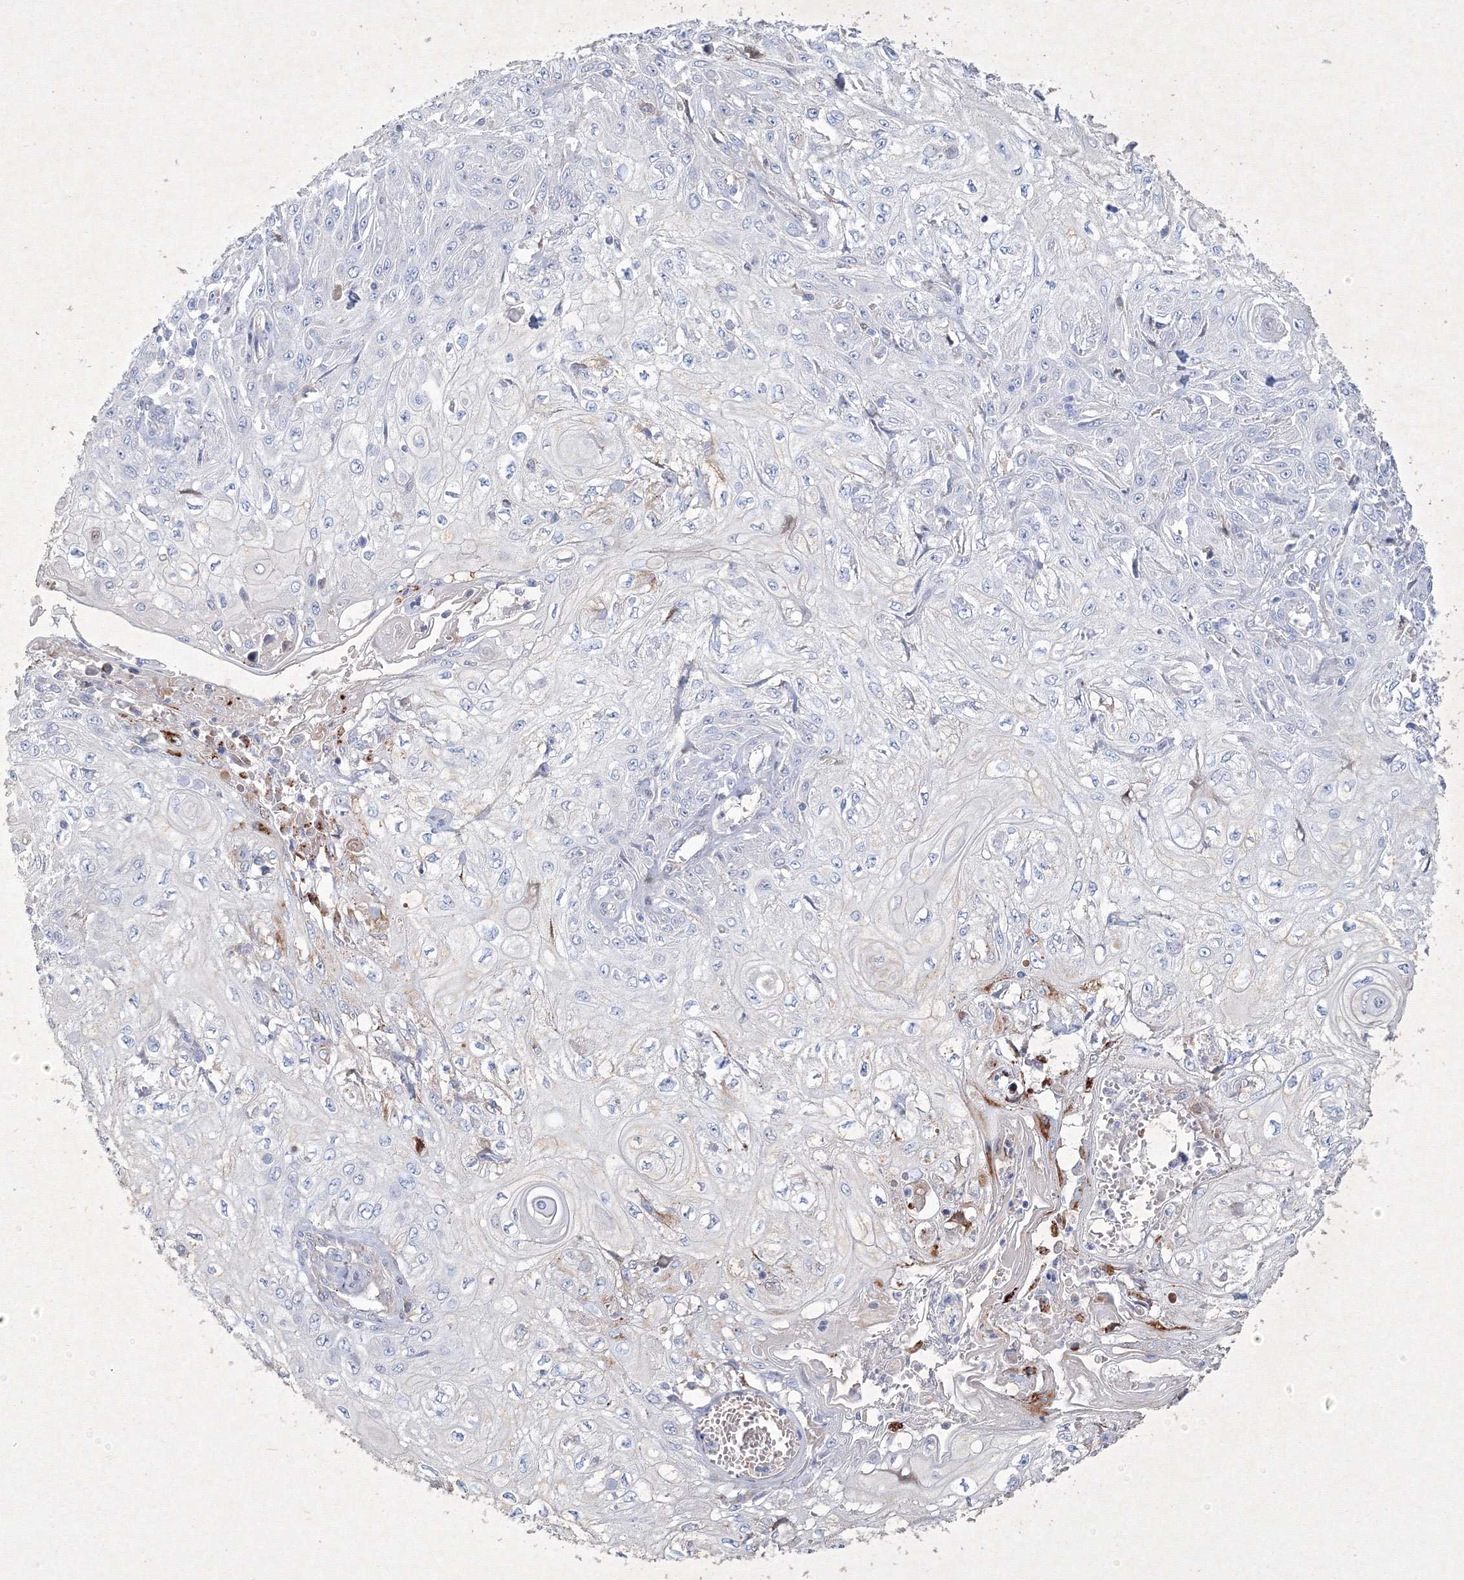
{"staining": {"intensity": "negative", "quantity": "none", "location": "none"}, "tissue": "skin cancer", "cell_type": "Tumor cells", "image_type": "cancer", "snomed": [{"axis": "morphology", "description": "Squamous cell carcinoma, NOS"}, {"axis": "morphology", "description": "Squamous cell carcinoma, metastatic, NOS"}, {"axis": "topography", "description": "Skin"}, {"axis": "topography", "description": "Lymph node"}], "caption": "DAB immunohistochemical staining of skin metastatic squamous cell carcinoma exhibits no significant staining in tumor cells.", "gene": "CXXC4", "patient": {"sex": "male", "age": 75}}